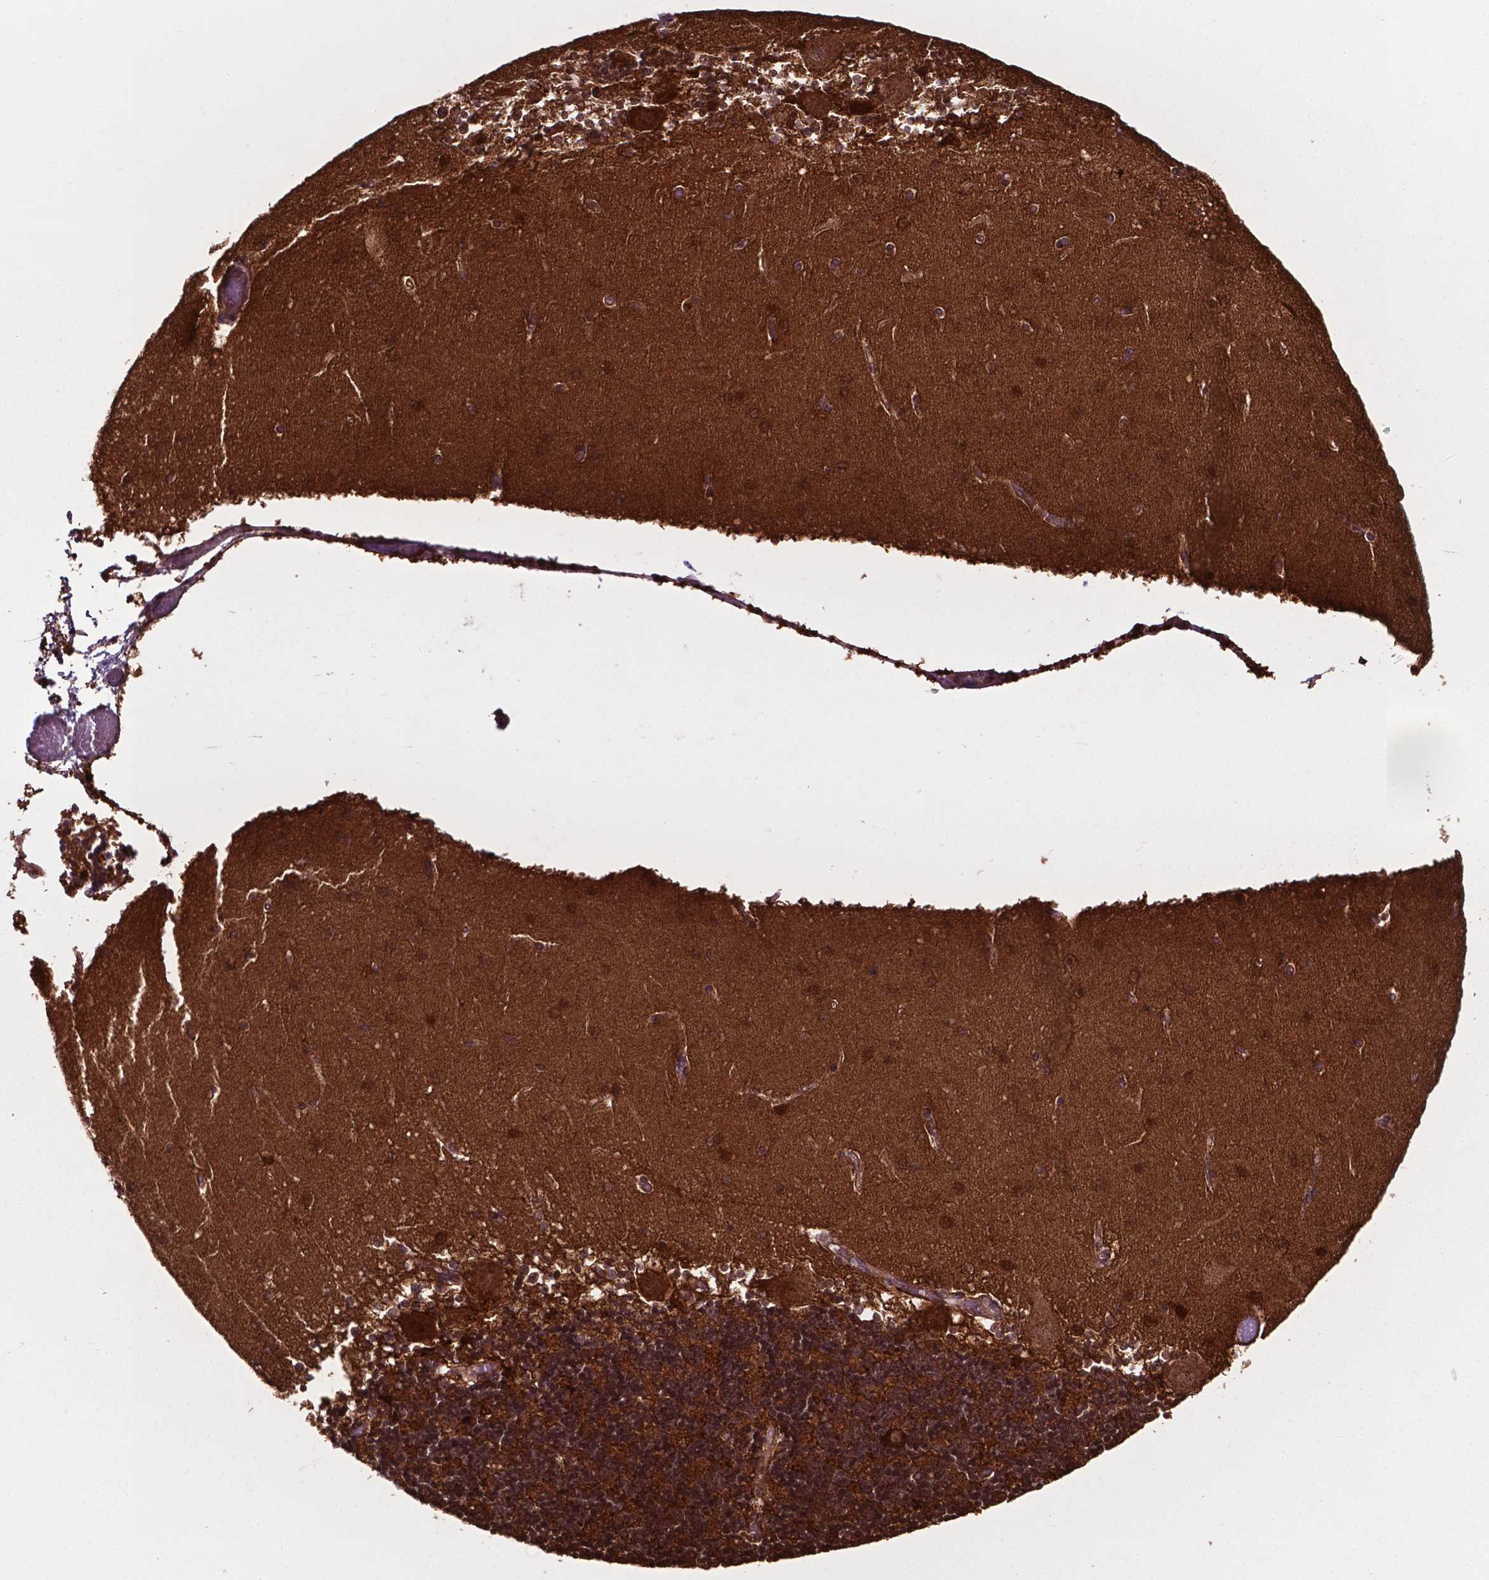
{"staining": {"intensity": "moderate", "quantity": "25%-75%", "location": "cytoplasmic/membranous"}, "tissue": "cerebellum", "cell_type": "Cells in granular layer", "image_type": "normal", "snomed": [{"axis": "morphology", "description": "Normal tissue, NOS"}, {"axis": "topography", "description": "Cerebellum"}], "caption": "Unremarkable cerebellum demonstrates moderate cytoplasmic/membranous staining in approximately 25%-75% of cells in granular layer, visualized by immunohistochemistry.", "gene": "SMAD3", "patient": {"sex": "female", "age": 28}}